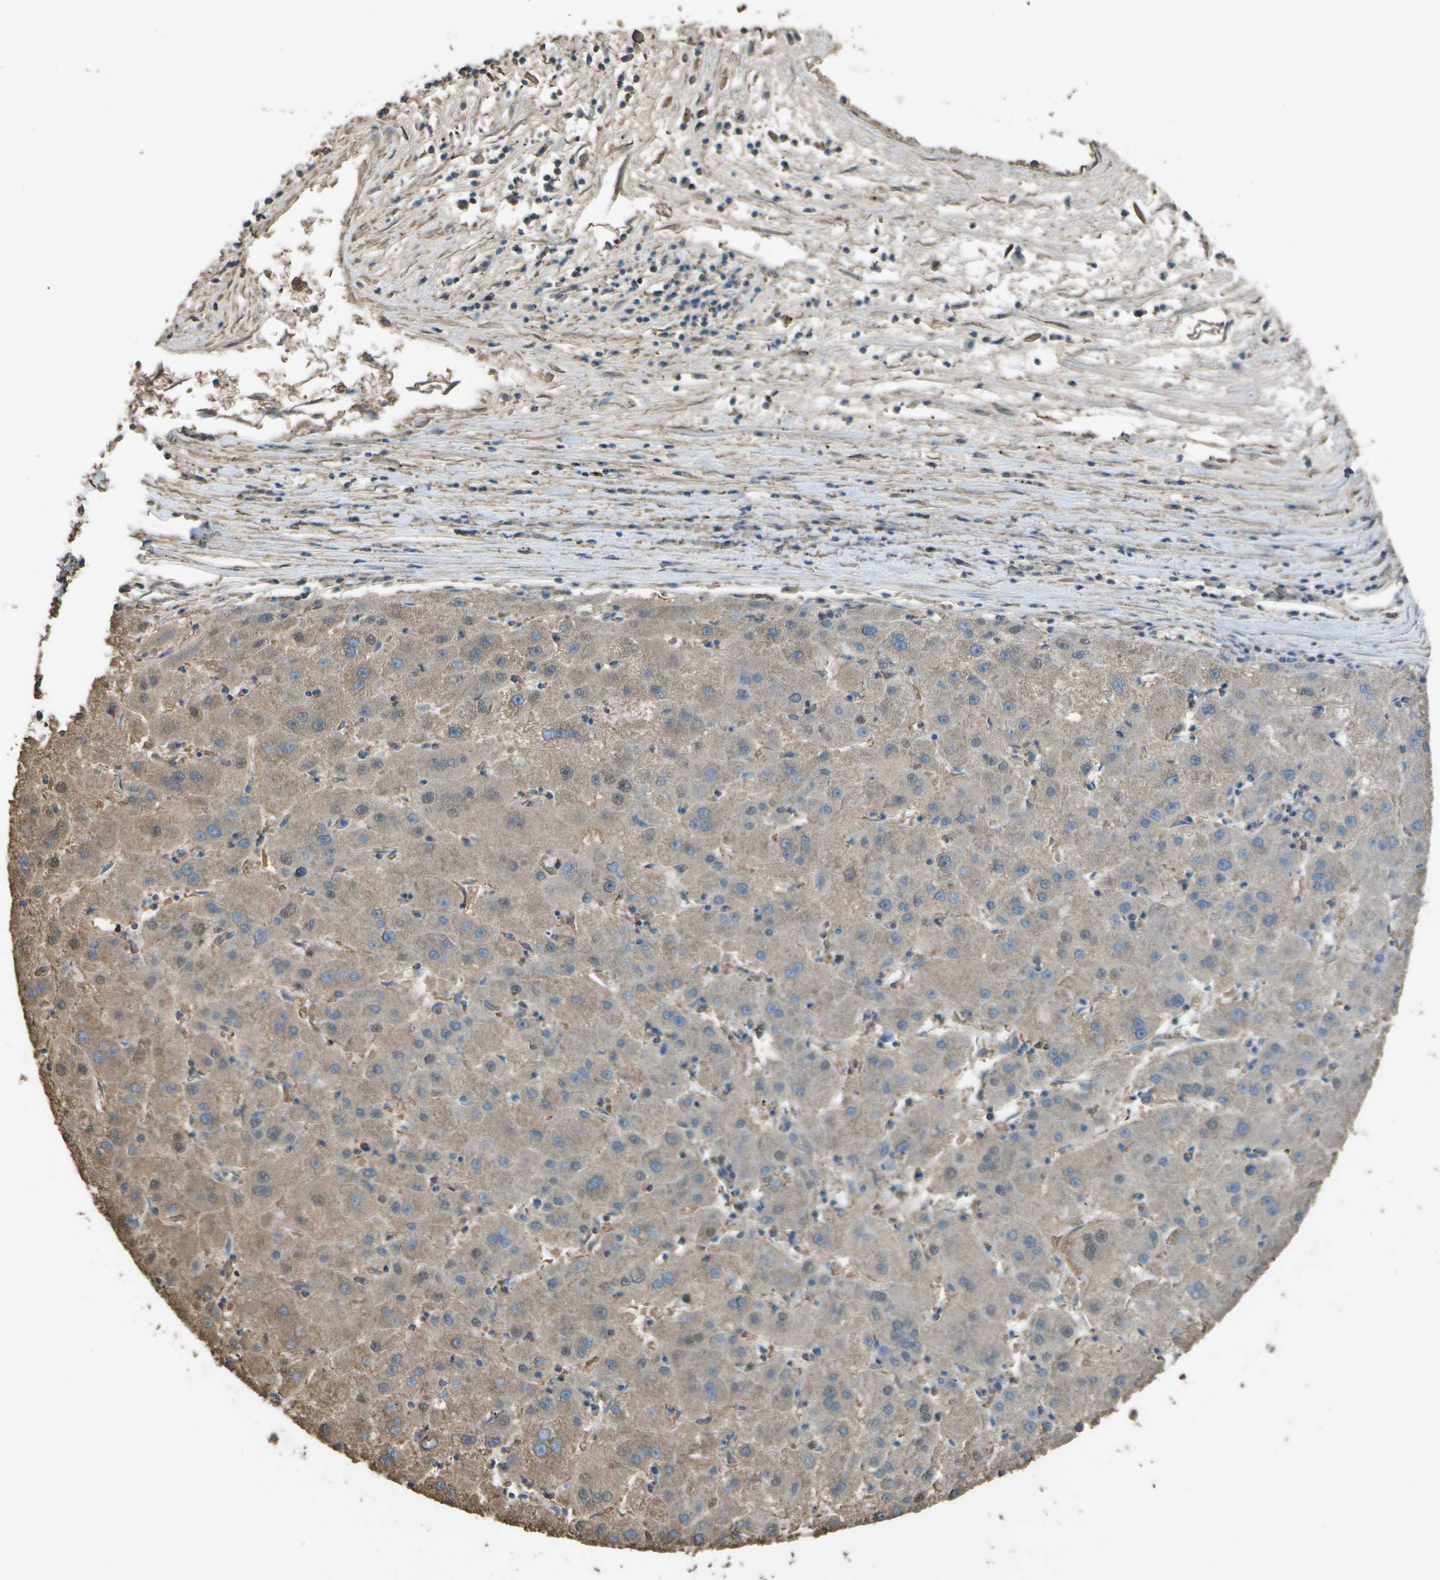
{"staining": {"intensity": "weak", "quantity": "25%-75%", "location": "cytoplasmic/membranous"}, "tissue": "liver cancer", "cell_type": "Tumor cells", "image_type": "cancer", "snomed": [{"axis": "morphology", "description": "Carcinoma, Hepatocellular, NOS"}, {"axis": "topography", "description": "Liver"}], "caption": "Weak cytoplasmic/membranous staining is present in about 25%-75% of tumor cells in hepatocellular carcinoma (liver). The protein is shown in brown color, while the nuclei are stained blue.", "gene": "CYP4F11", "patient": {"sex": "male", "age": 72}}